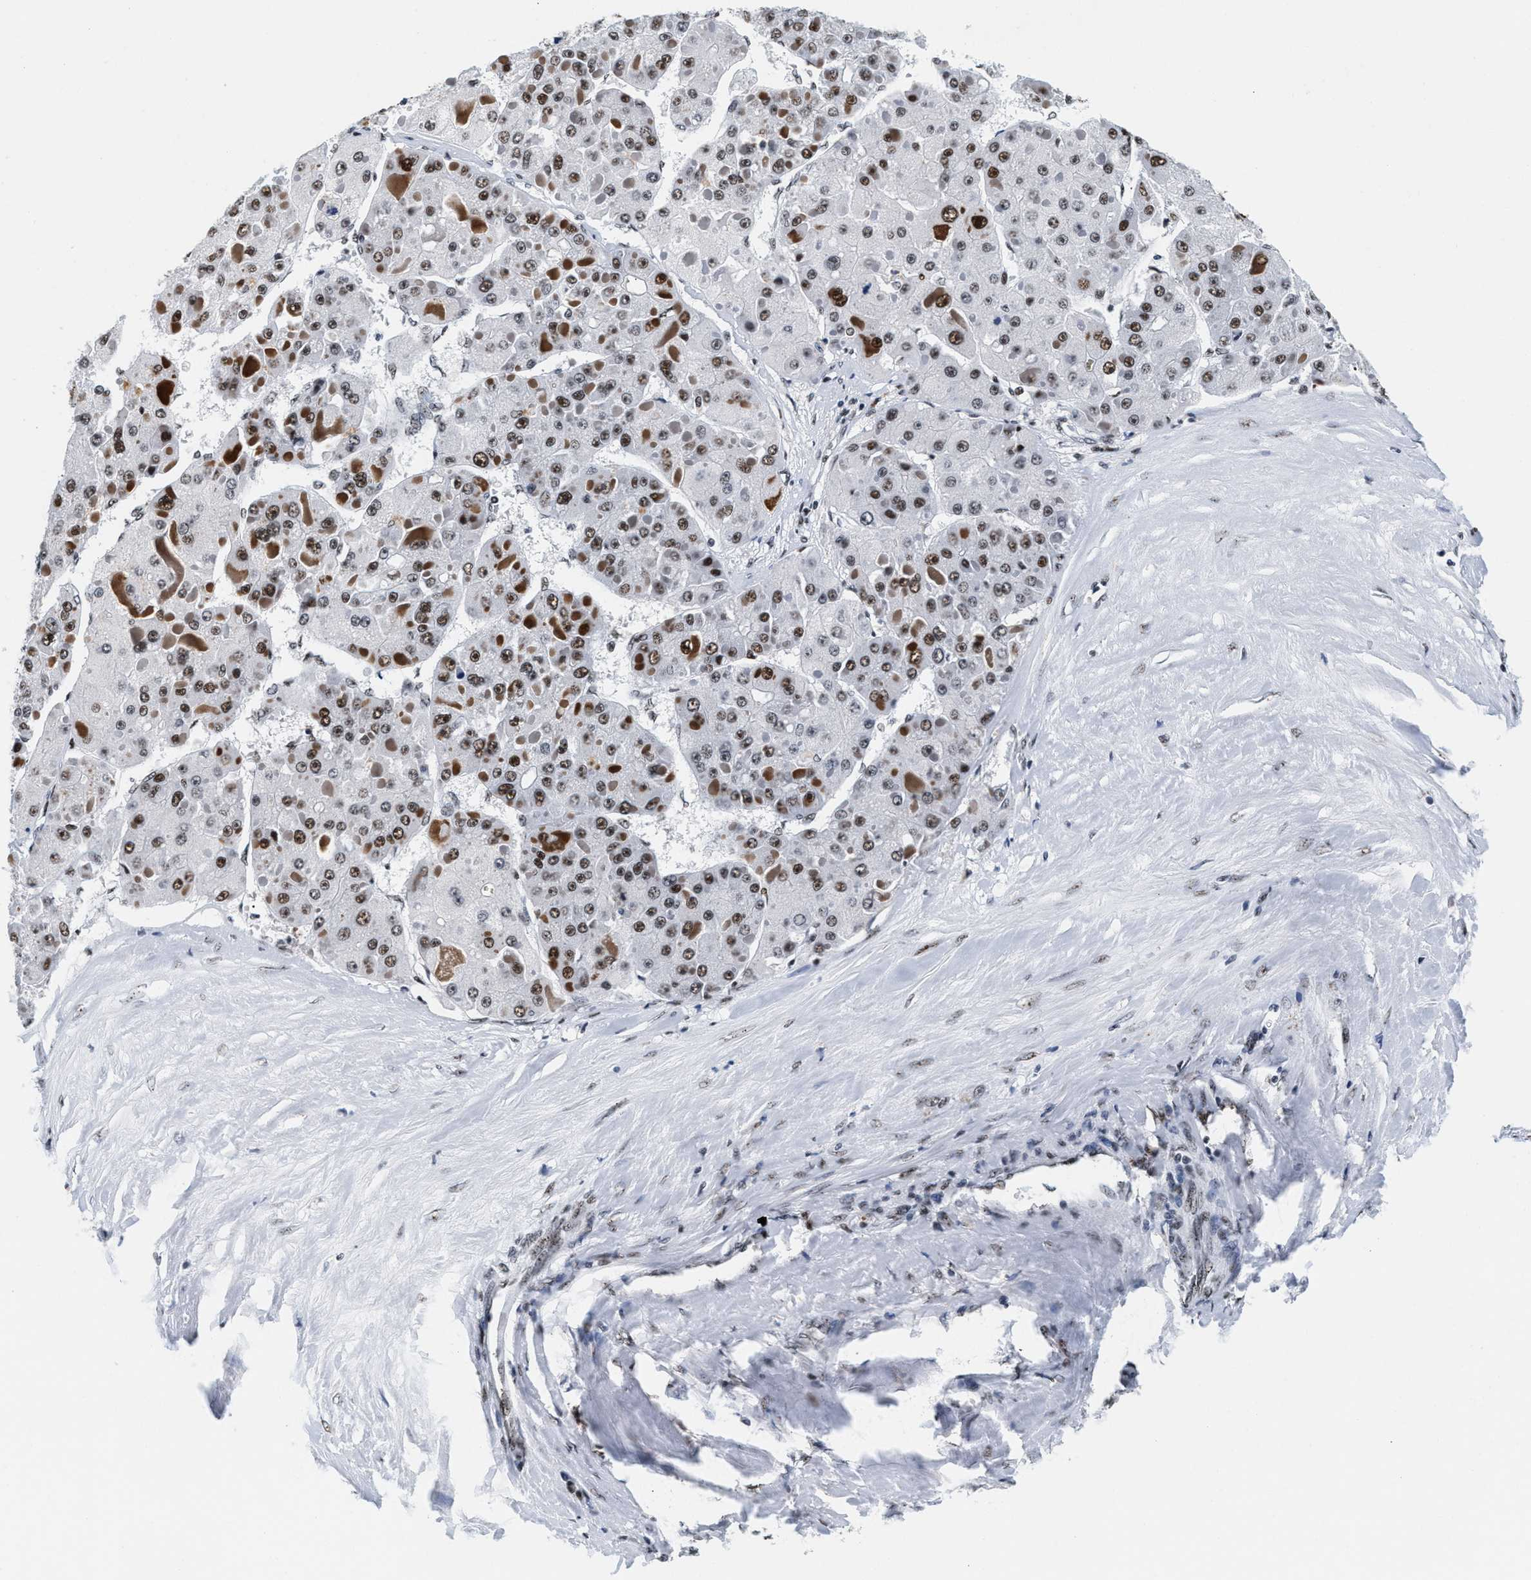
{"staining": {"intensity": "moderate", "quantity": ">75%", "location": "nuclear"}, "tissue": "liver cancer", "cell_type": "Tumor cells", "image_type": "cancer", "snomed": [{"axis": "morphology", "description": "Carcinoma, Hepatocellular, NOS"}, {"axis": "topography", "description": "Liver"}], "caption": "Protein positivity by immunohistochemistry (IHC) reveals moderate nuclear positivity in about >75% of tumor cells in hepatocellular carcinoma (liver). The staining was performed using DAB, with brown indicating positive protein expression. Nuclei are stained blue with hematoxylin.", "gene": "RAD50", "patient": {"sex": "female", "age": 73}}